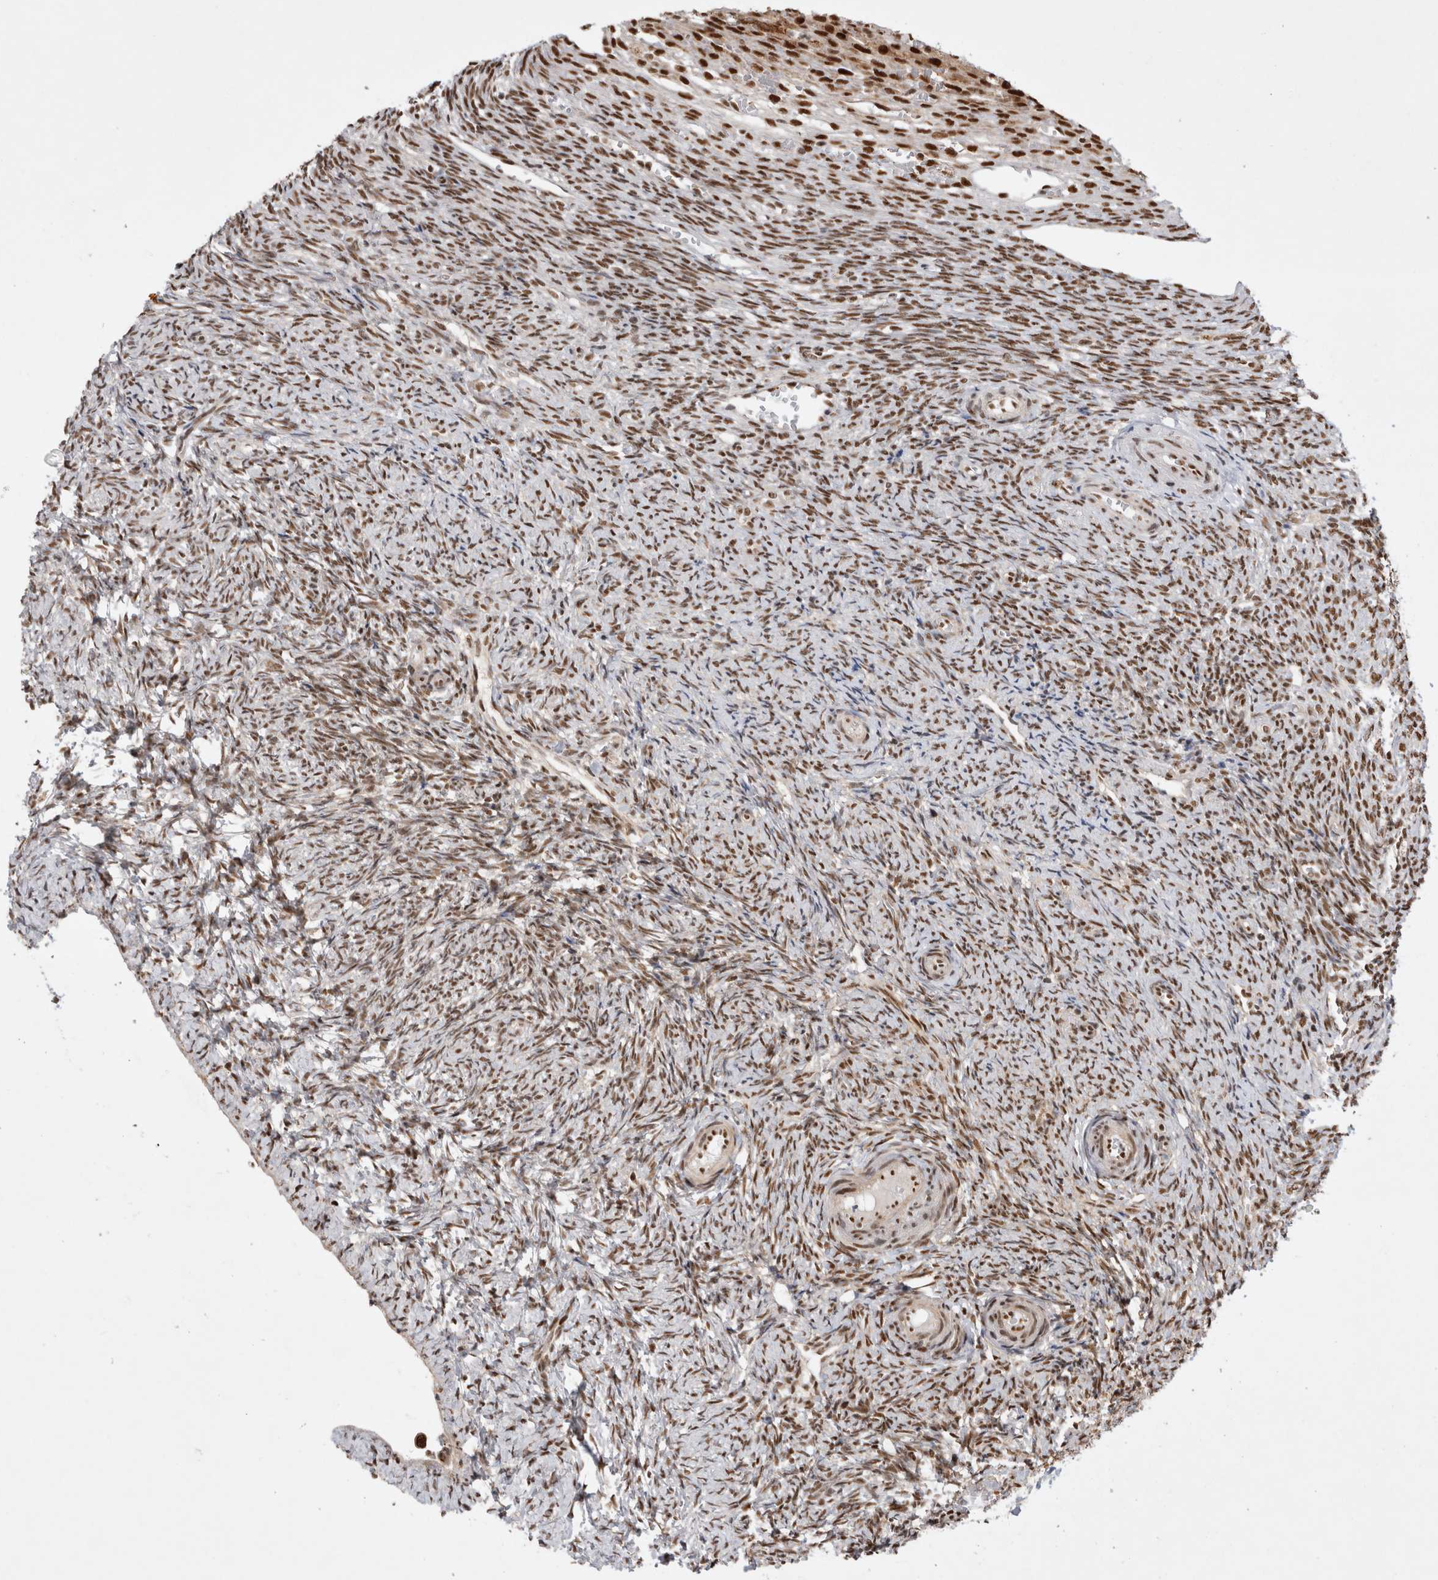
{"staining": {"intensity": "strong", "quantity": ">75%", "location": "nuclear"}, "tissue": "ovary", "cell_type": "Follicle cells", "image_type": "normal", "snomed": [{"axis": "morphology", "description": "Normal tissue, NOS"}, {"axis": "topography", "description": "Ovary"}], "caption": "Follicle cells reveal high levels of strong nuclear positivity in approximately >75% of cells in unremarkable ovary. The staining is performed using DAB brown chromogen to label protein expression. The nuclei are counter-stained blue using hematoxylin.", "gene": "EYA2", "patient": {"sex": "female", "age": 41}}